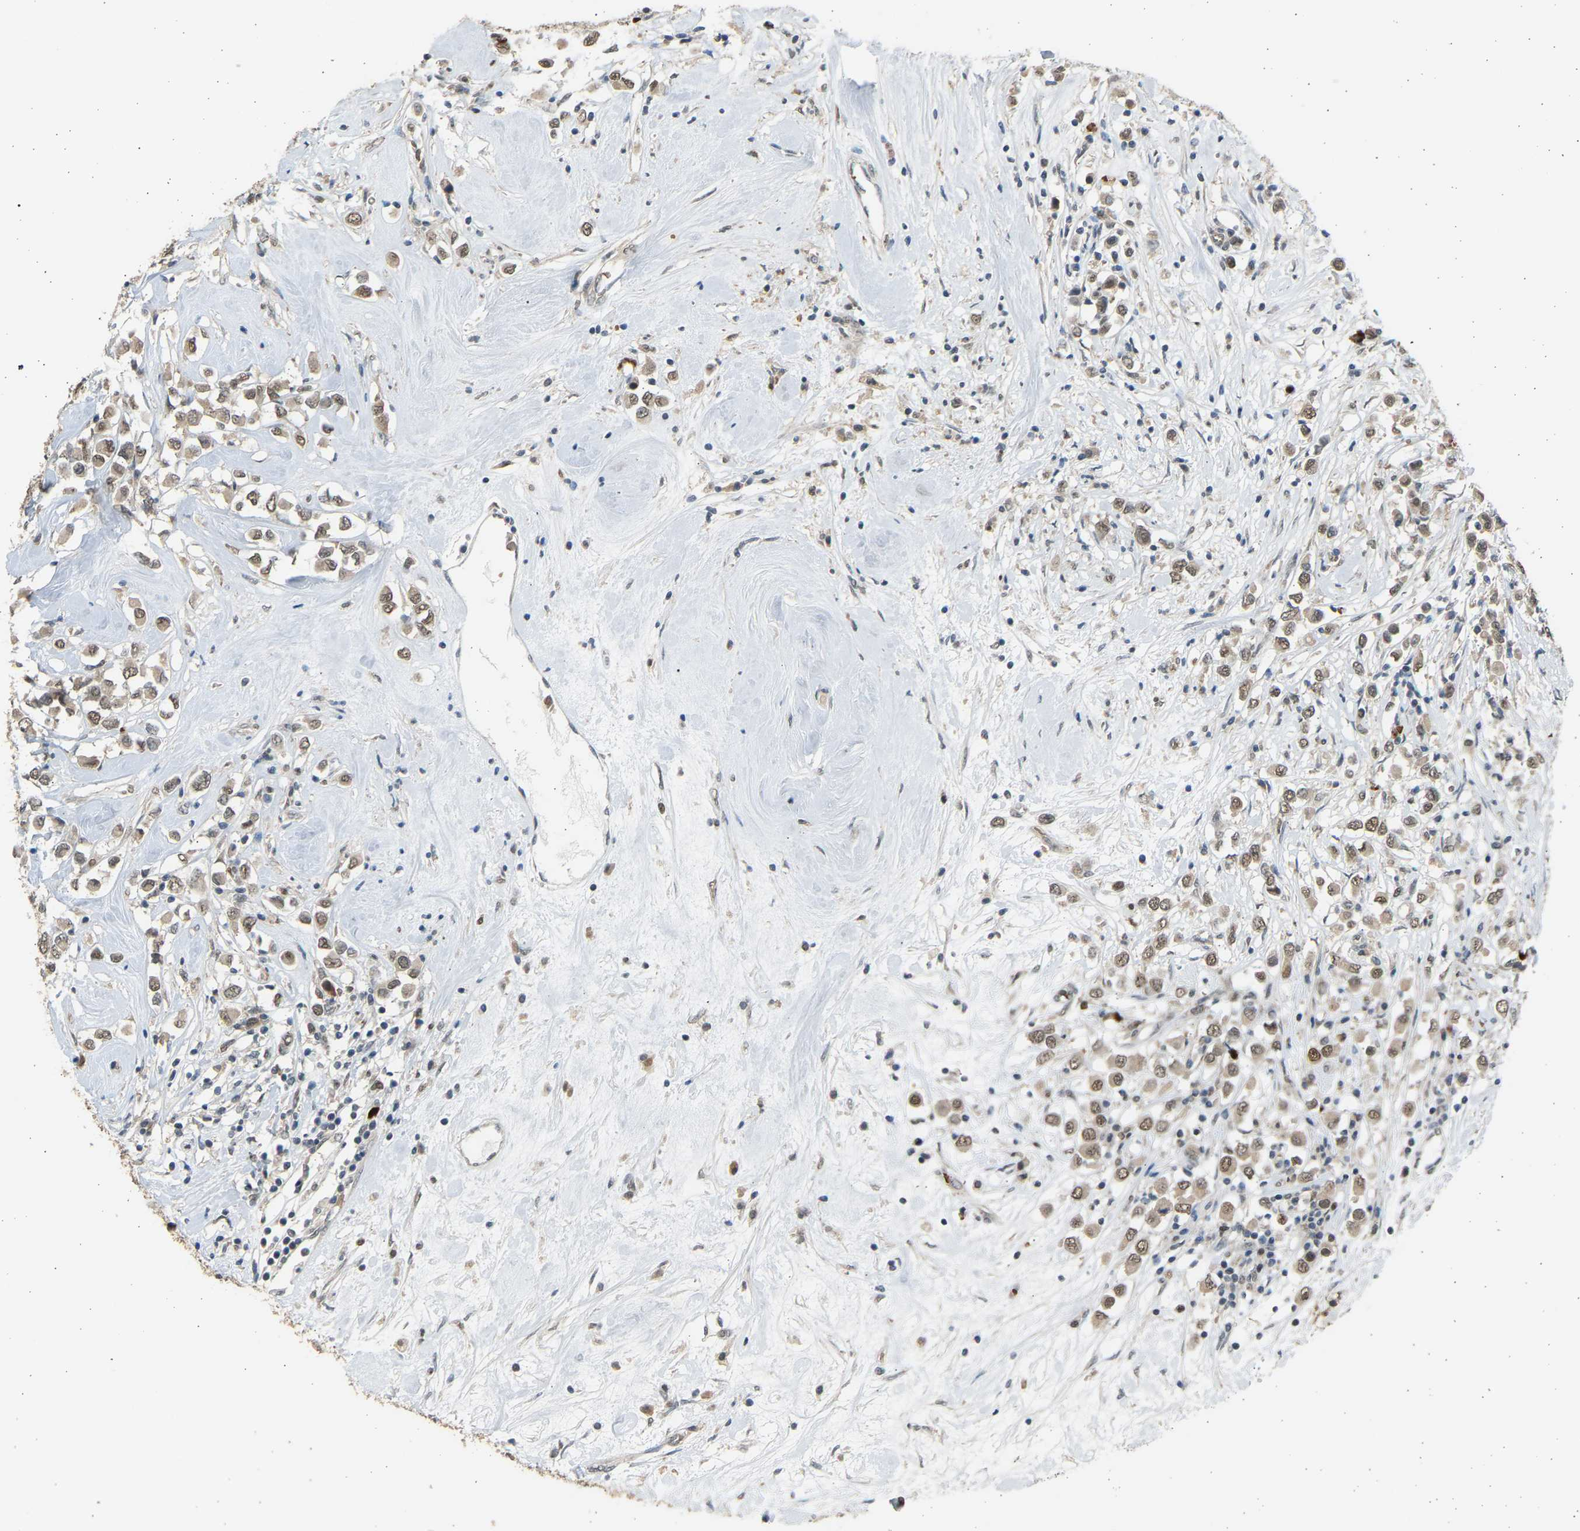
{"staining": {"intensity": "moderate", "quantity": ">75%", "location": "nuclear"}, "tissue": "breast cancer", "cell_type": "Tumor cells", "image_type": "cancer", "snomed": [{"axis": "morphology", "description": "Duct carcinoma"}, {"axis": "topography", "description": "Breast"}], "caption": "Immunohistochemistry (DAB) staining of breast cancer (invasive ductal carcinoma) exhibits moderate nuclear protein staining in approximately >75% of tumor cells.", "gene": "BIRC2", "patient": {"sex": "female", "age": 61}}